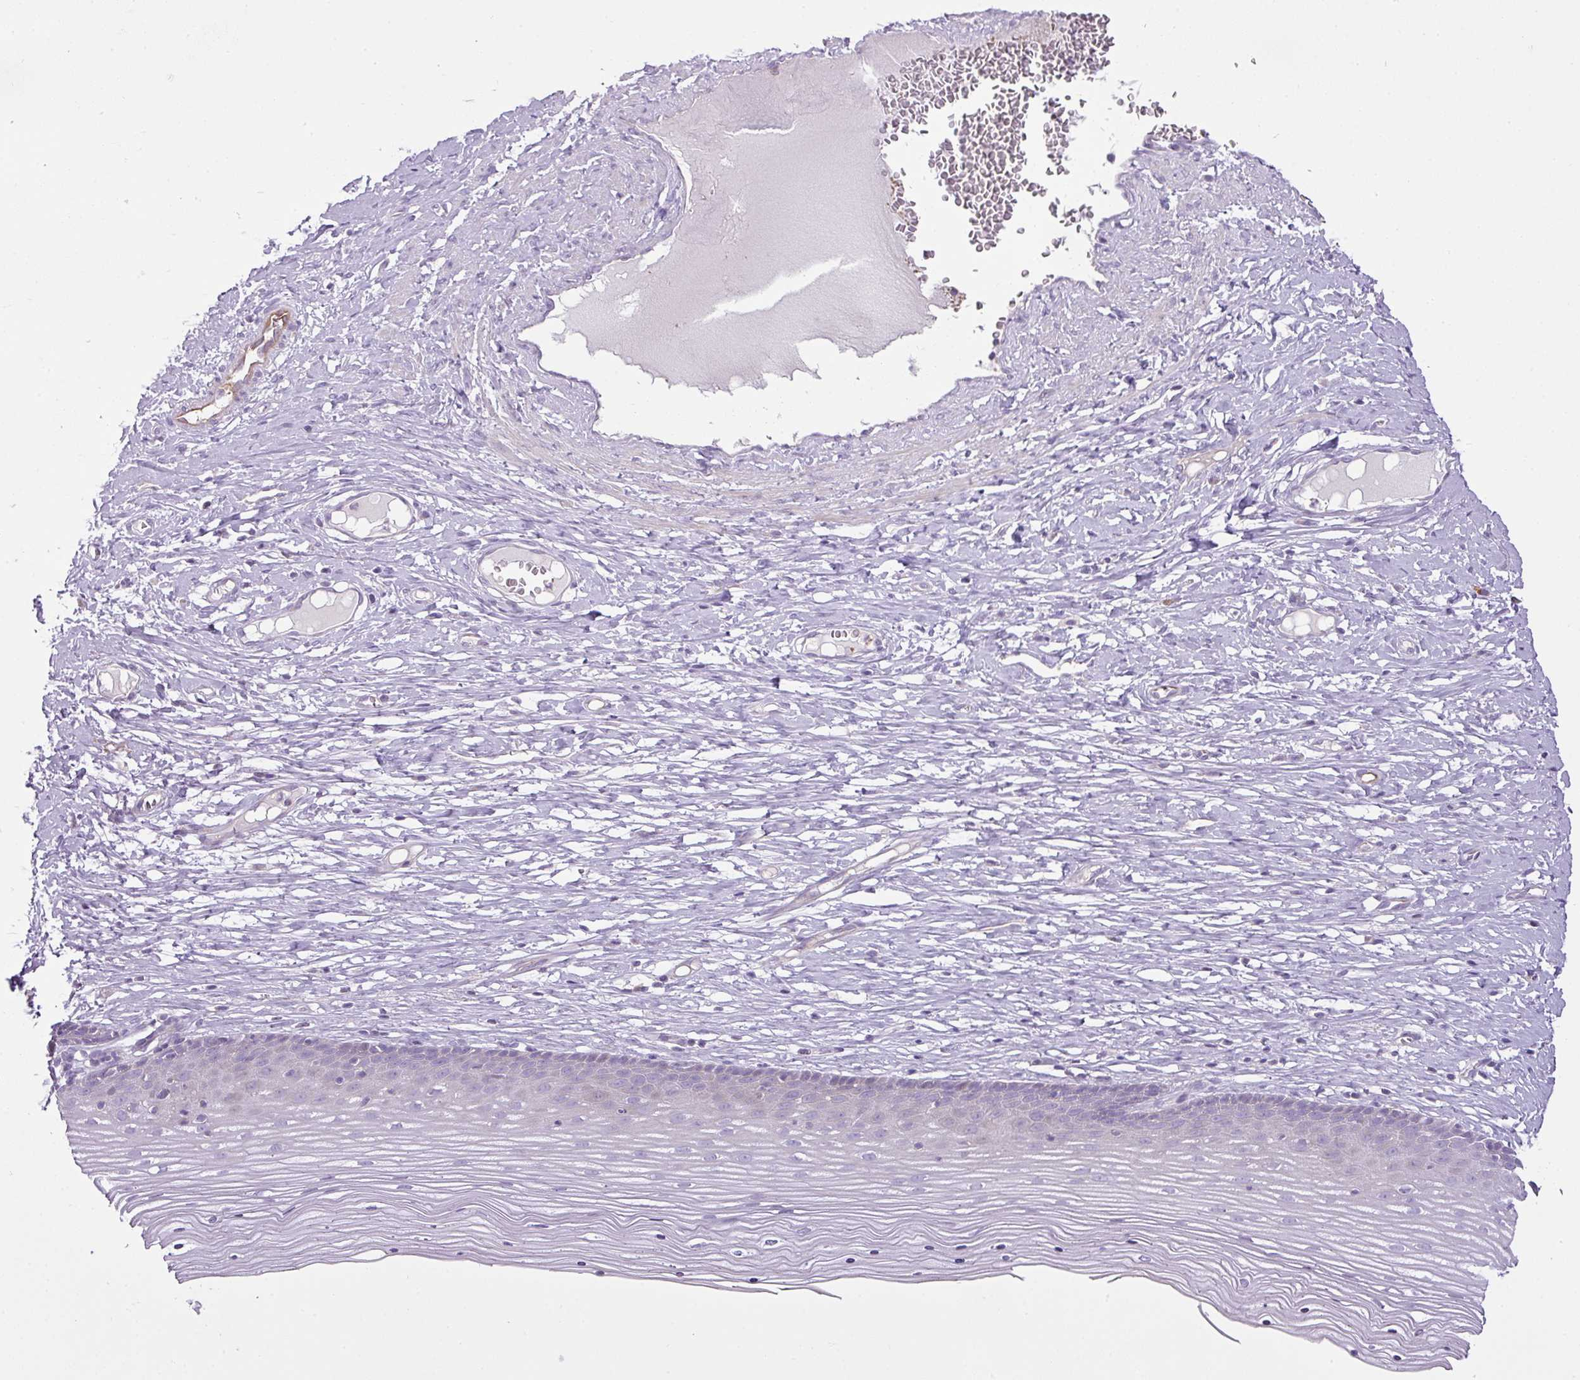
{"staining": {"intensity": "negative", "quantity": "none", "location": "none"}, "tissue": "cervix", "cell_type": "Glandular cells", "image_type": "normal", "snomed": [{"axis": "morphology", "description": "Normal tissue, NOS"}, {"axis": "topography", "description": "Cervix"}], "caption": "This is an IHC photomicrograph of unremarkable cervix. There is no staining in glandular cells.", "gene": "HOXC13", "patient": {"sex": "female", "age": 42}}